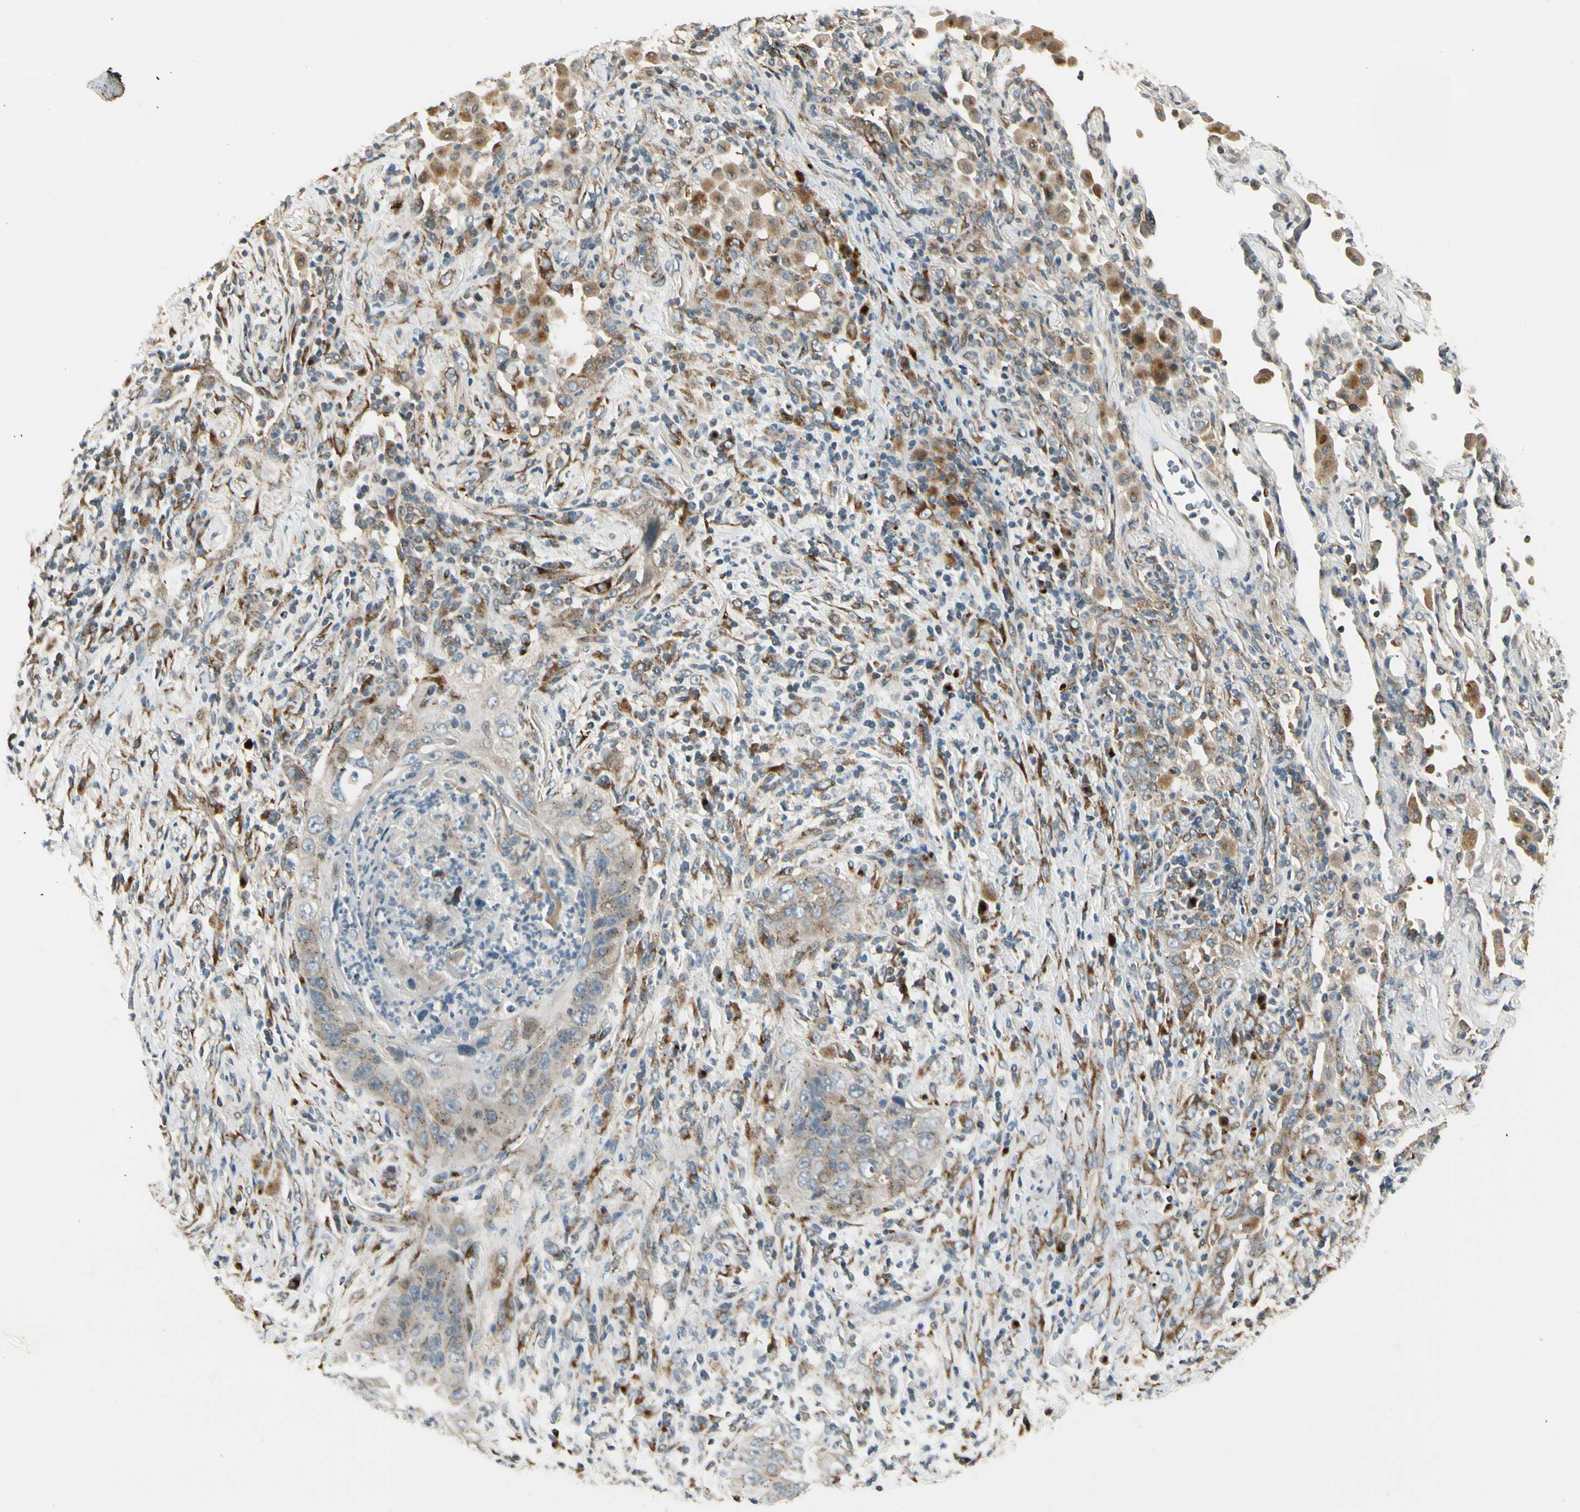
{"staining": {"intensity": "weak", "quantity": ">75%", "location": "cytoplasmic/membranous"}, "tissue": "lung cancer", "cell_type": "Tumor cells", "image_type": "cancer", "snomed": [{"axis": "morphology", "description": "Squamous cell carcinoma, NOS"}, {"axis": "topography", "description": "Lung"}], "caption": "Immunohistochemical staining of human lung cancer (squamous cell carcinoma) displays weak cytoplasmic/membranous protein staining in approximately >75% of tumor cells.", "gene": "MANSC1", "patient": {"sex": "female", "age": 67}}